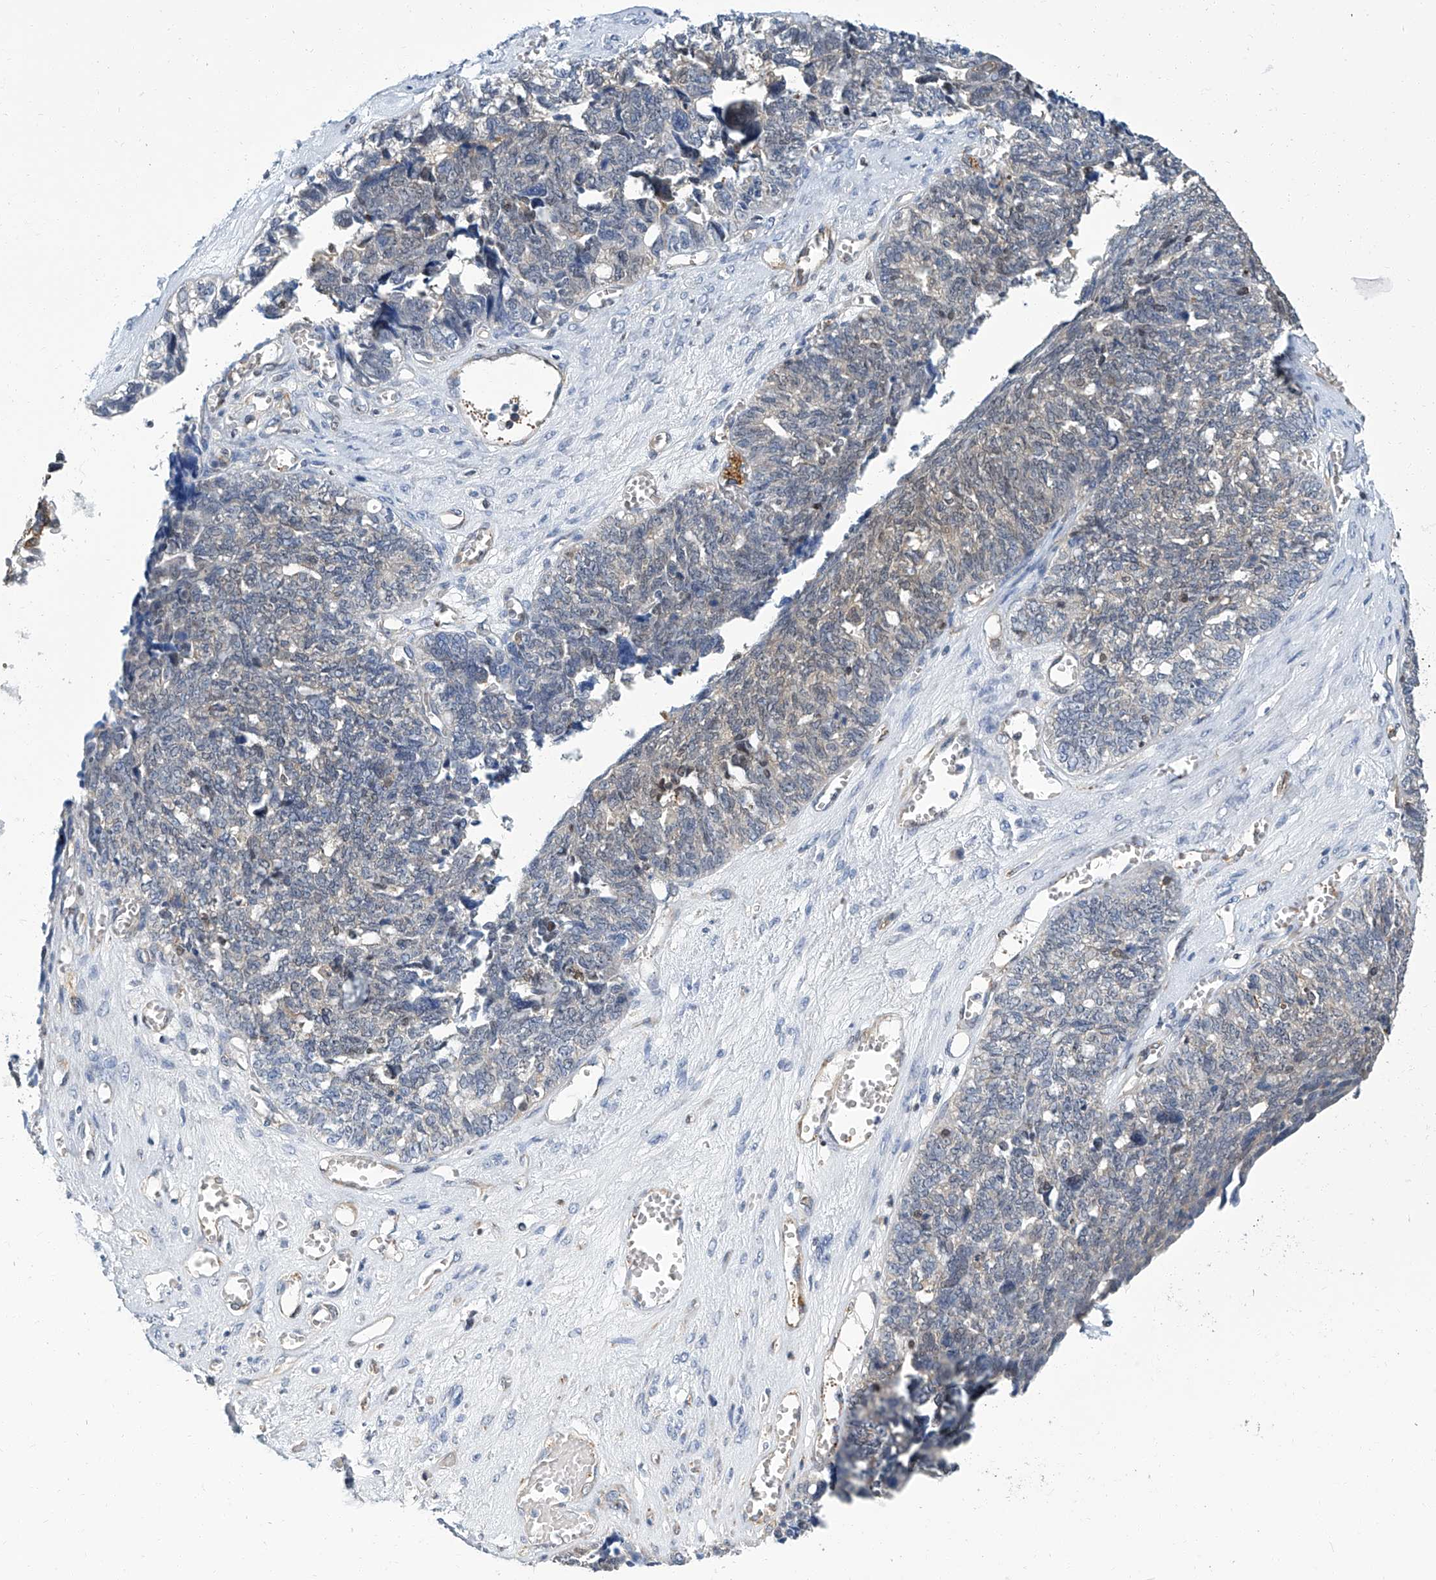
{"staining": {"intensity": "weak", "quantity": "<25%", "location": "cytoplasmic/membranous,nuclear"}, "tissue": "ovarian cancer", "cell_type": "Tumor cells", "image_type": "cancer", "snomed": [{"axis": "morphology", "description": "Cystadenocarcinoma, serous, NOS"}, {"axis": "topography", "description": "Ovary"}], "caption": "This is an immunohistochemistry (IHC) image of human serous cystadenocarcinoma (ovarian). There is no staining in tumor cells.", "gene": "PSMB10", "patient": {"sex": "female", "age": 79}}